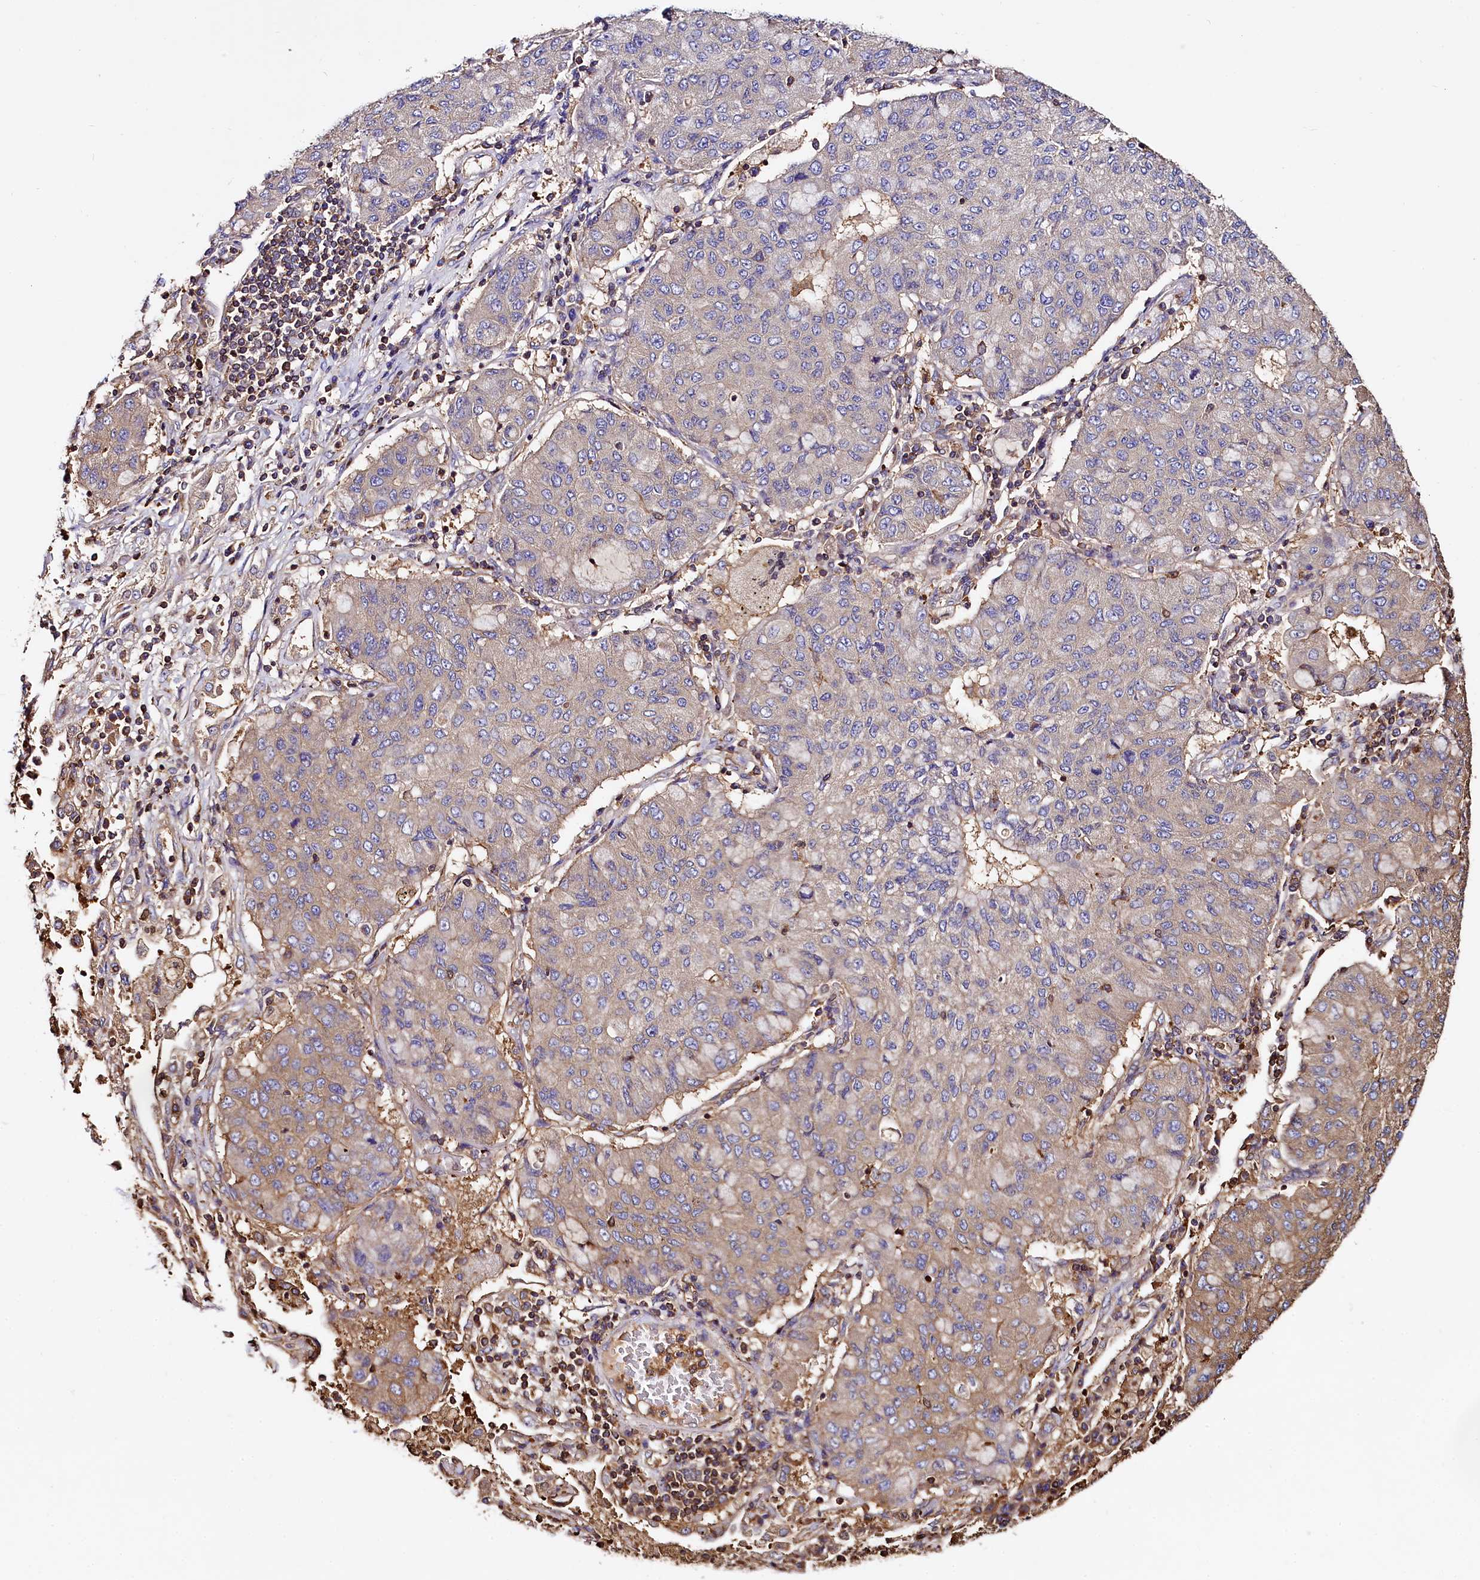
{"staining": {"intensity": "moderate", "quantity": "<25%", "location": "cytoplasmic/membranous"}, "tissue": "lung cancer", "cell_type": "Tumor cells", "image_type": "cancer", "snomed": [{"axis": "morphology", "description": "Squamous cell carcinoma, NOS"}, {"axis": "topography", "description": "Lung"}], "caption": "This is a photomicrograph of immunohistochemistry (IHC) staining of lung squamous cell carcinoma, which shows moderate staining in the cytoplasmic/membranous of tumor cells.", "gene": "RARS2", "patient": {"sex": "male", "age": 74}}